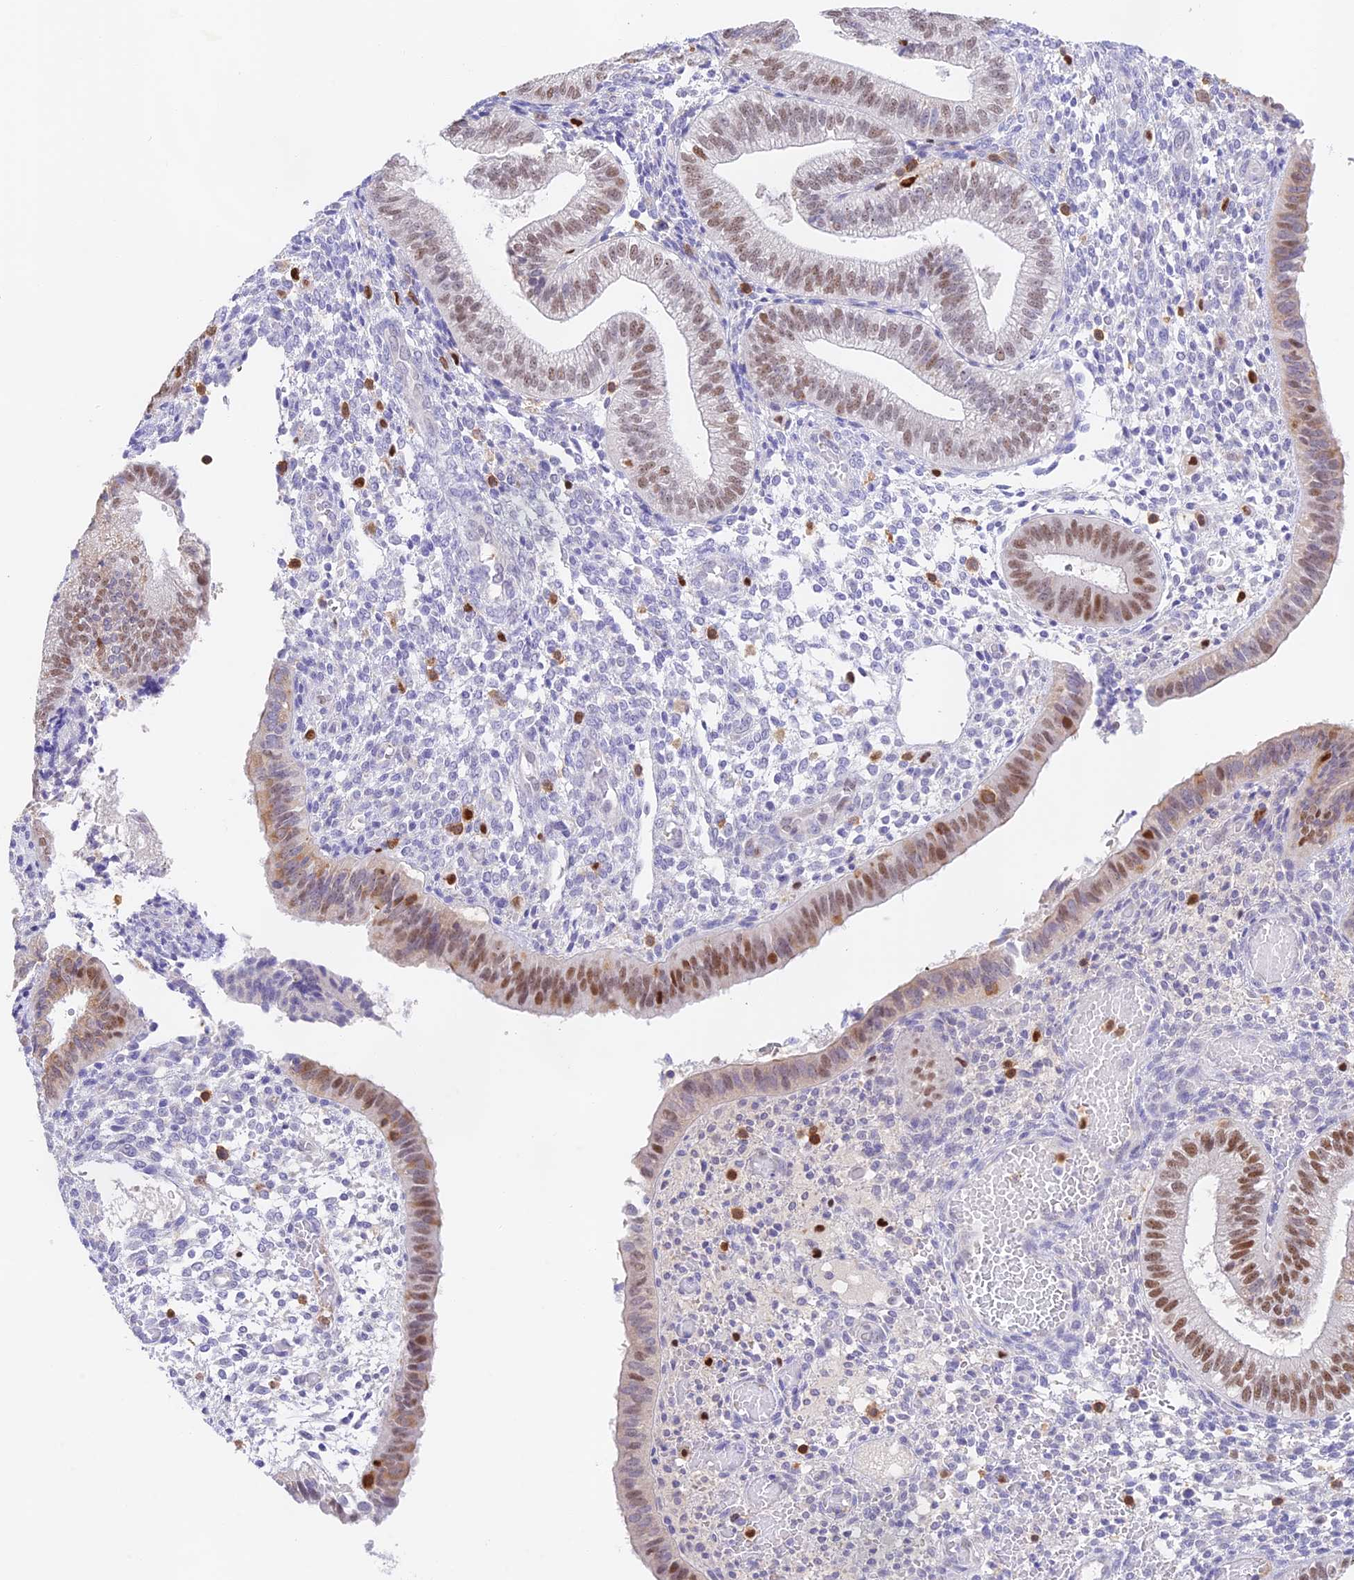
{"staining": {"intensity": "moderate", "quantity": "<25%", "location": "nuclear"}, "tissue": "endometrium", "cell_type": "Cells in endometrial stroma", "image_type": "normal", "snomed": [{"axis": "morphology", "description": "Normal tissue, NOS"}, {"axis": "topography", "description": "Endometrium"}], "caption": "High-power microscopy captured an immunohistochemistry (IHC) photomicrograph of unremarkable endometrium, revealing moderate nuclear positivity in about <25% of cells in endometrial stroma.", "gene": "DENND1C", "patient": {"sex": "female", "age": 34}}